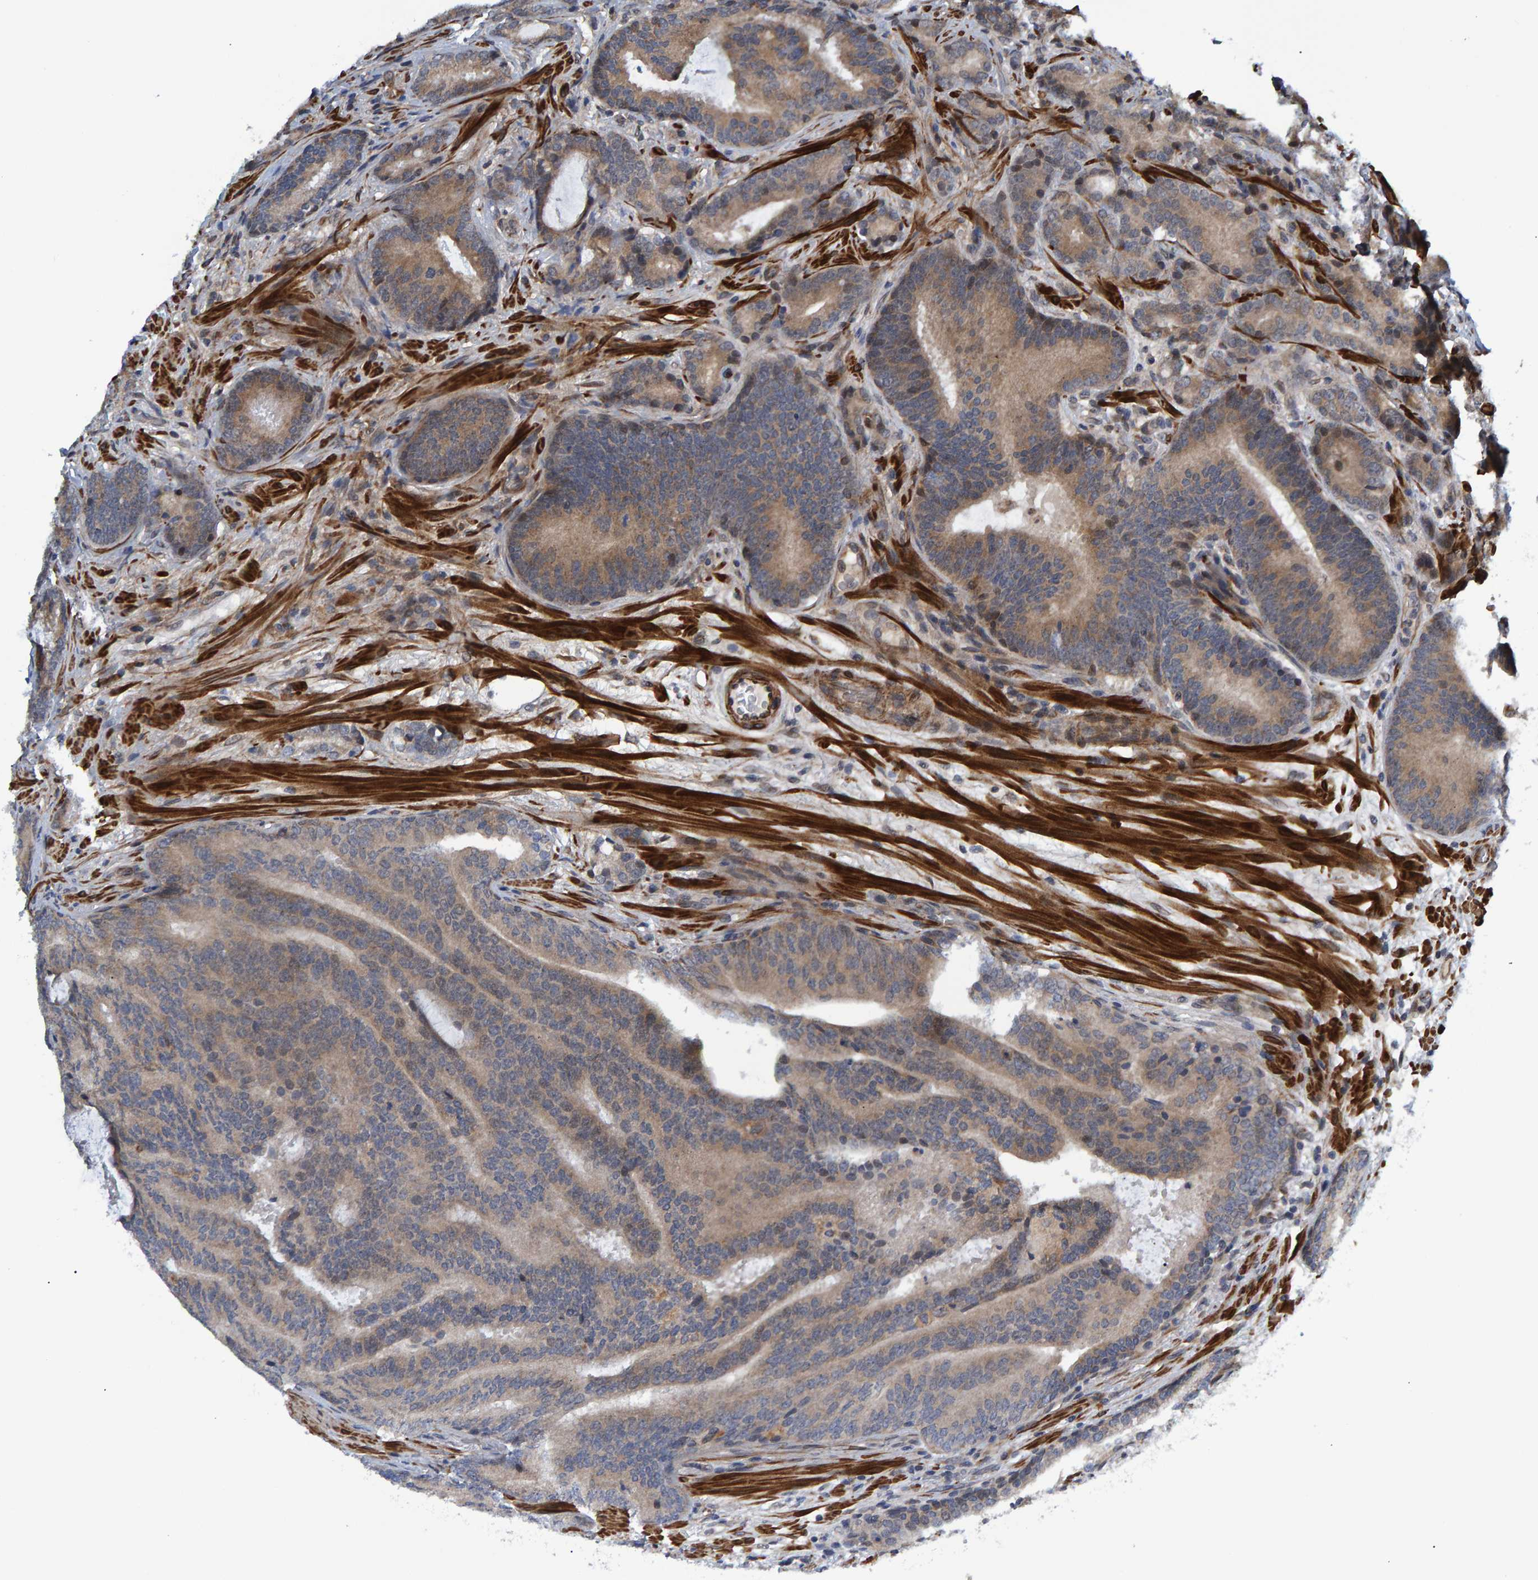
{"staining": {"intensity": "weak", "quantity": ">75%", "location": "cytoplasmic/membranous"}, "tissue": "prostate cancer", "cell_type": "Tumor cells", "image_type": "cancer", "snomed": [{"axis": "morphology", "description": "Adenocarcinoma, High grade"}, {"axis": "topography", "description": "Prostate"}], "caption": "About >75% of tumor cells in human prostate cancer reveal weak cytoplasmic/membranous protein positivity as visualized by brown immunohistochemical staining.", "gene": "ATP6V1H", "patient": {"sex": "male", "age": 55}}